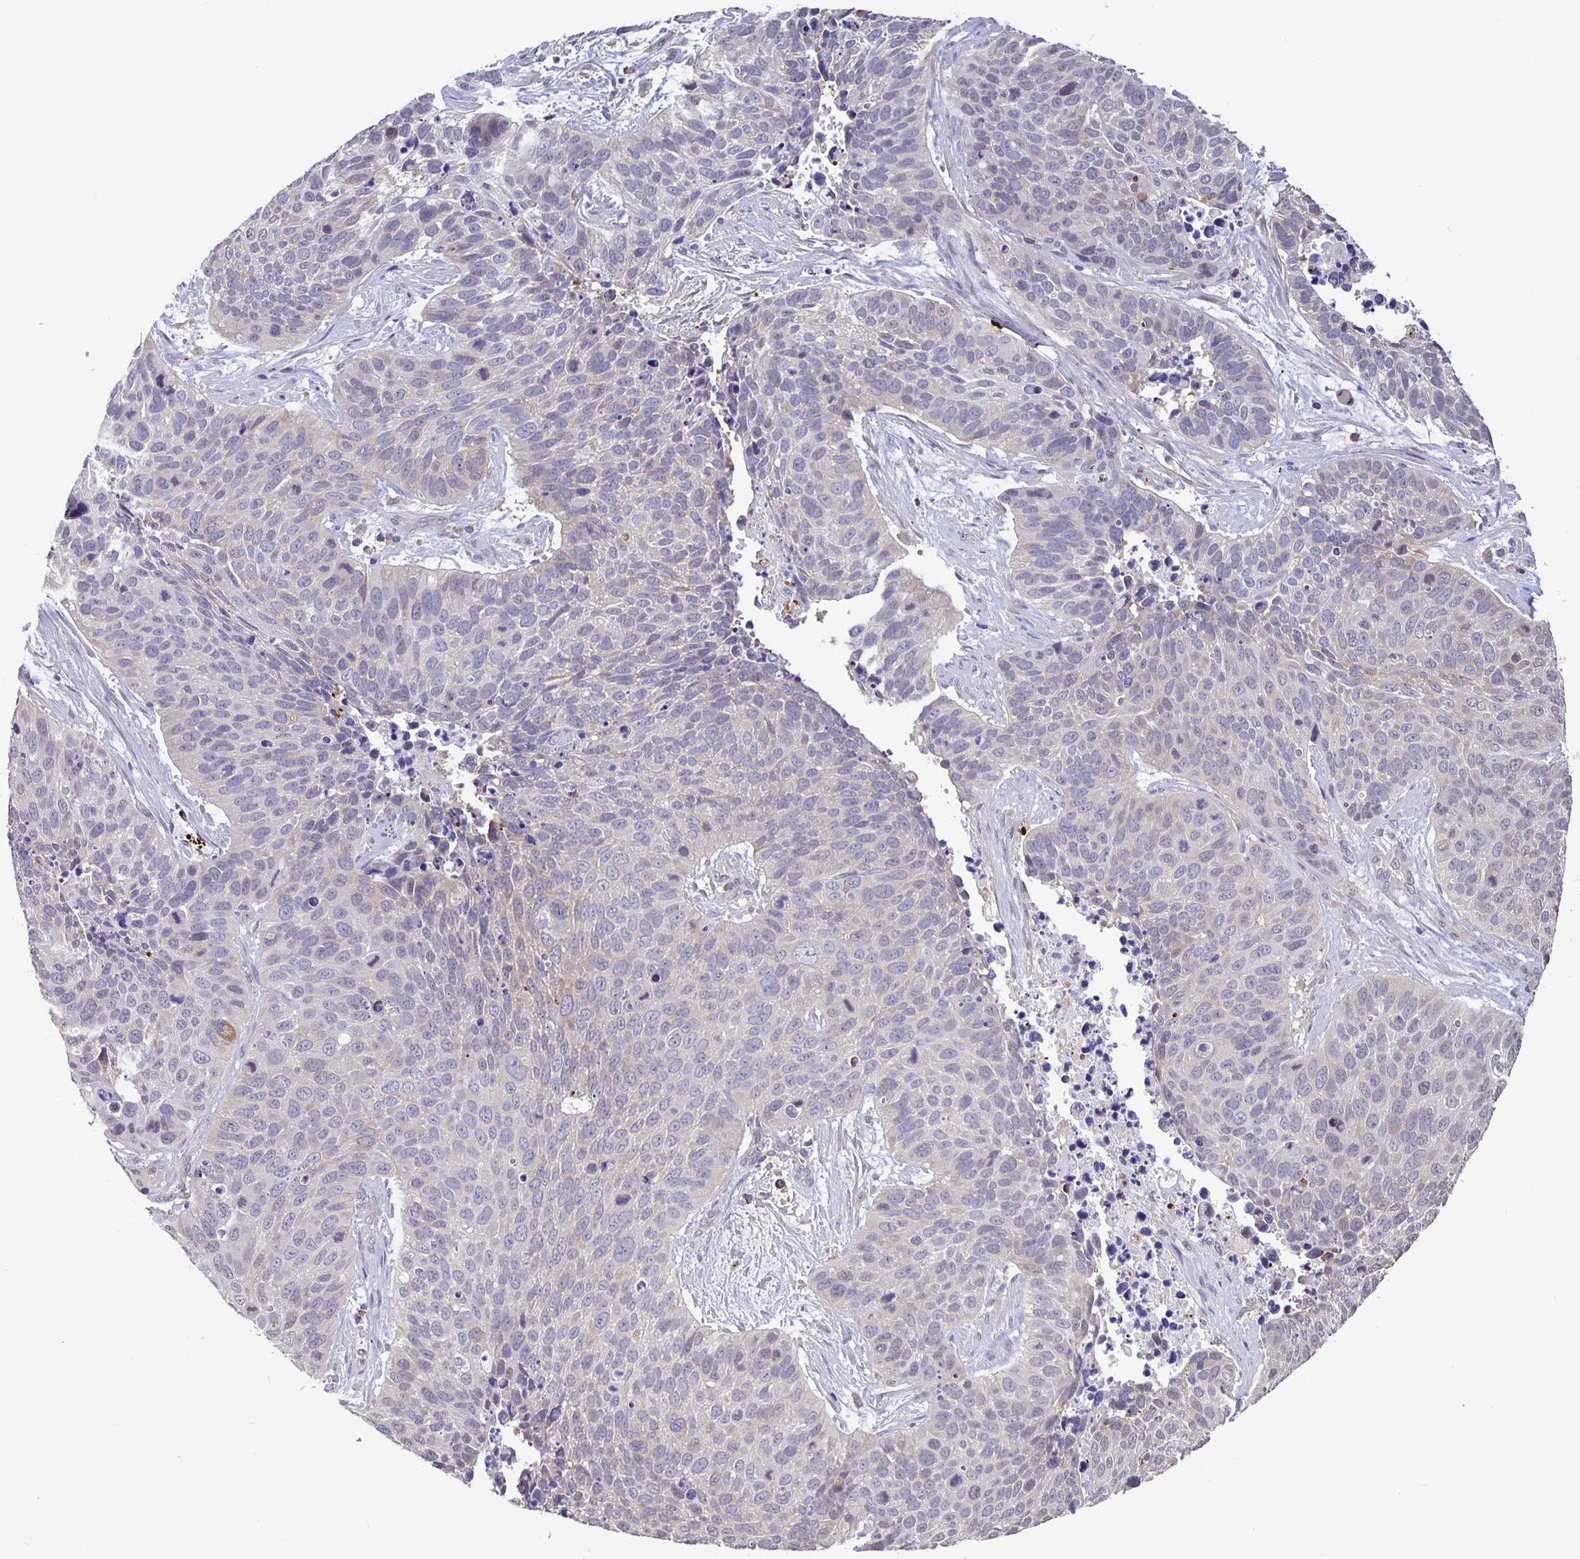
{"staining": {"intensity": "negative", "quantity": "none", "location": "none"}, "tissue": "lung cancer", "cell_type": "Tumor cells", "image_type": "cancer", "snomed": [{"axis": "morphology", "description": "Squamous cell carcinoma, NOS"}, {"axis": "topography", "description": "Lung"}], "caption": "The immunohistochemistry (IHC) micrograph has no significant expression in tumor cells of squamous cell carcinoma (lung) tissue. The staining was performed using DAB to visualize the protein expression in brown, while the nuclei were stained in blue with hematoxylin (Magnification: 20x).", "gene": "FEM1C", "patient": {"sex": "male", "age": 62}}